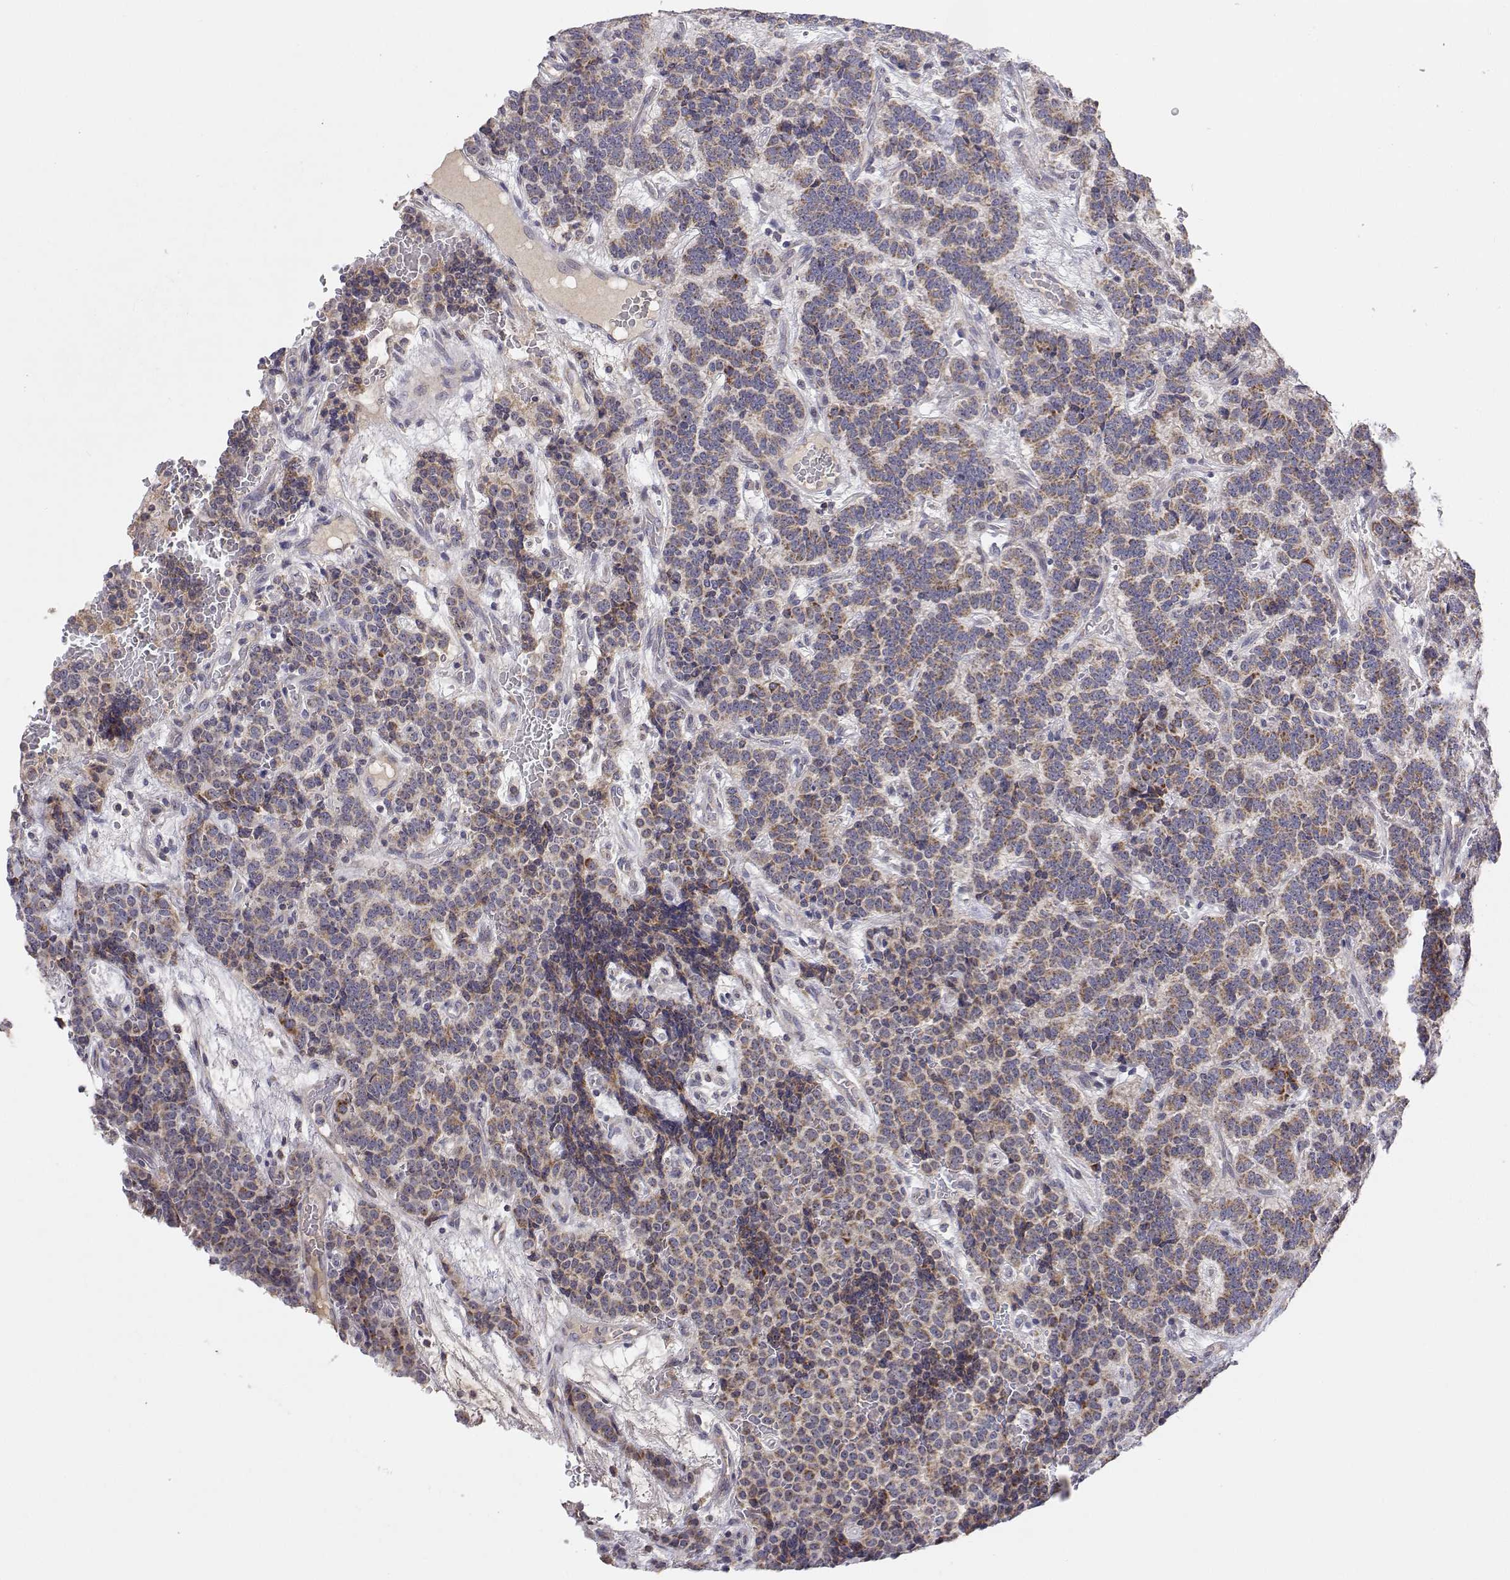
{"staining": {"intensity": "weak", "quantity": "25%-75%", "location": "cytoplasmic/membranous"}, "tissue": "carcinoid", "cell_type": "Tumor cells", "image_type": "cancer", "snomed": [{"axis": "morphology", "description": "Carcinoid, malignant, NOS"}, {"axis": "topography", "description": "Pancreas"}], "caption": "Weak cytoplasmic/membranous staining is appreciated in approximately 25%-75% of tumor cells in carcinoid (malignant).", "gene": "MRPL3", "patient": {"sex": "male", "age": 36}}